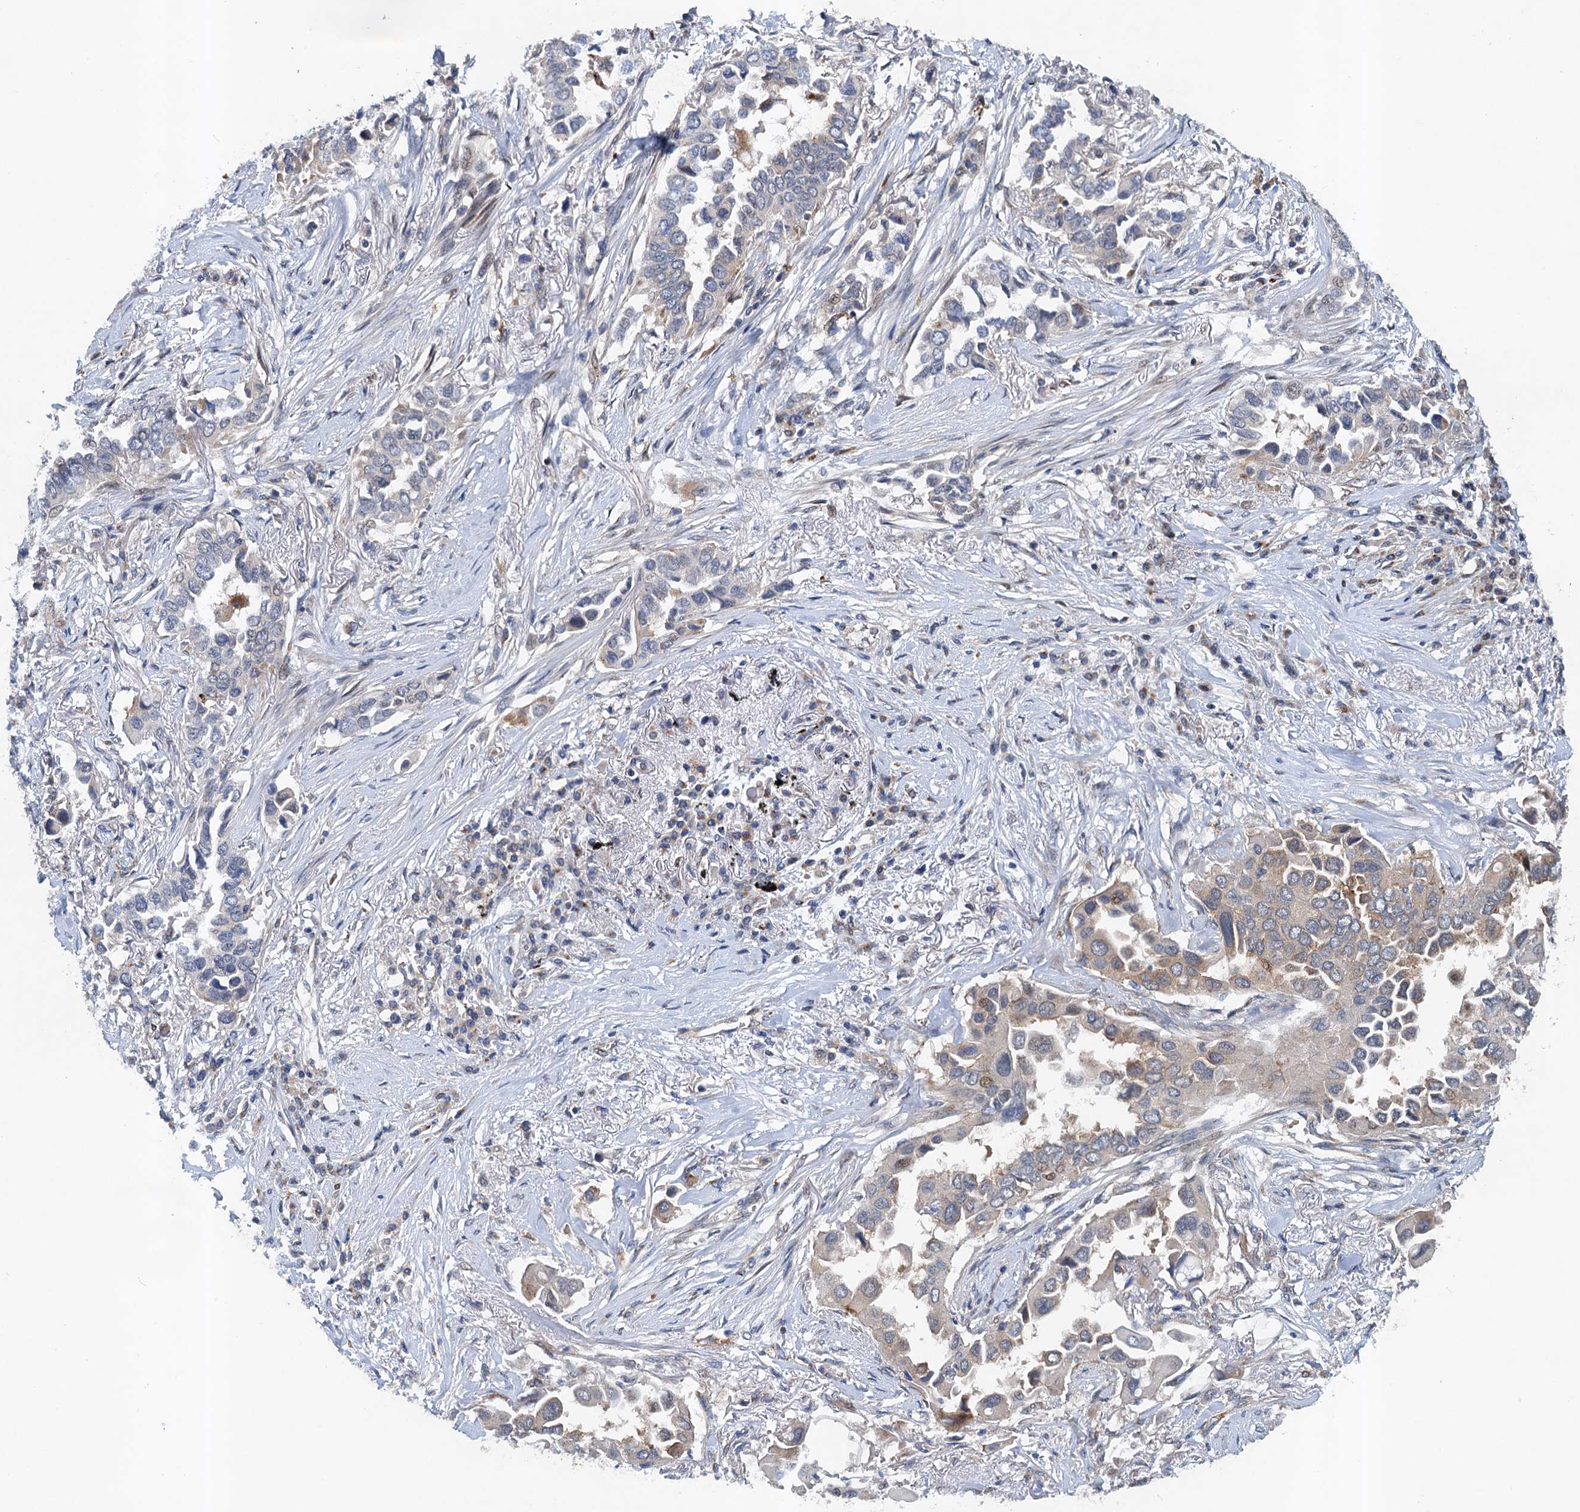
{"staining": {"intensity": "negative", "quantity": "none", "location": "none"}, "tissue": "lung cancer", "cell_type": "Tumor cells", "image_type": "cancer", "snomed": [{"axis": "morphology", "description": "Adenocarcinoma, NOS"}, {"axis": "topography", "description": "Lung"}], "caption": "Adenocarcinoma (lung) stained for a protein using IHC demonstrates no staining tumor cells.", "gene": "NBEA", "patient": {"sex": "female", "age": 76}}